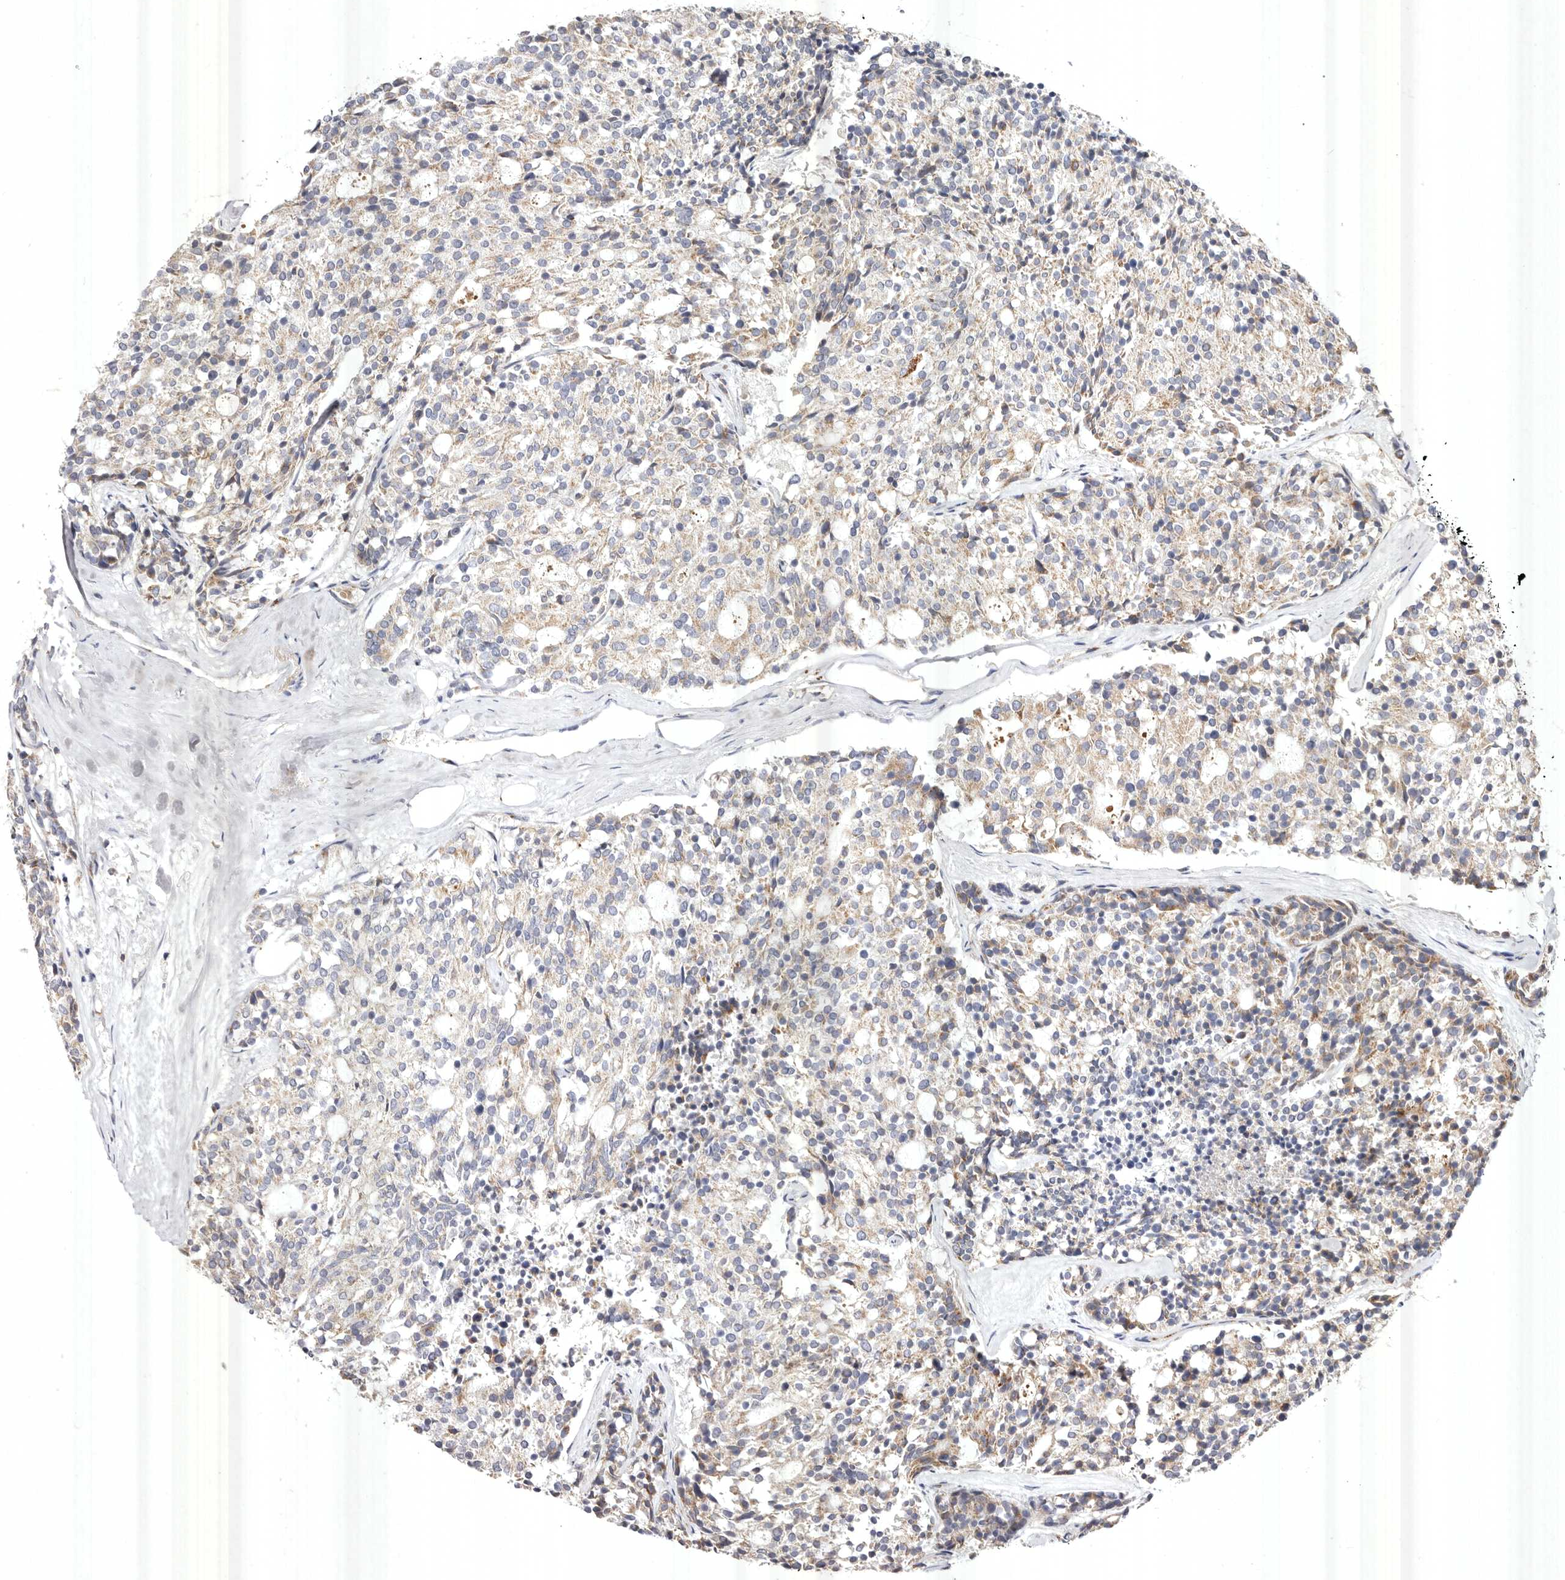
{"staining": {"intensity": "weak", "quantity": "<25%", "location": "cytoplasmic/membranous"}, "tissue": "carcinoid", "cell_type": "Tumor cells", "image_type": "cancer", "snomed": [{"axis": "morphology", "description": "Carcinoid, malignant, NOS"}, {"axis": "topography", "description": "Pancreas"}], "caption": "Histopathology image shows no protein staining in tumor cells of carcinoid tissue. The staining was performed using DAB (3,3'-diaminobenzidine) to visualize the protein expression in brown, while the nuclei were stained in blue with hematoxylin (Magnification: 20x).", "gene": "USP24", "patient": {"sex": "female", "age": 54}}